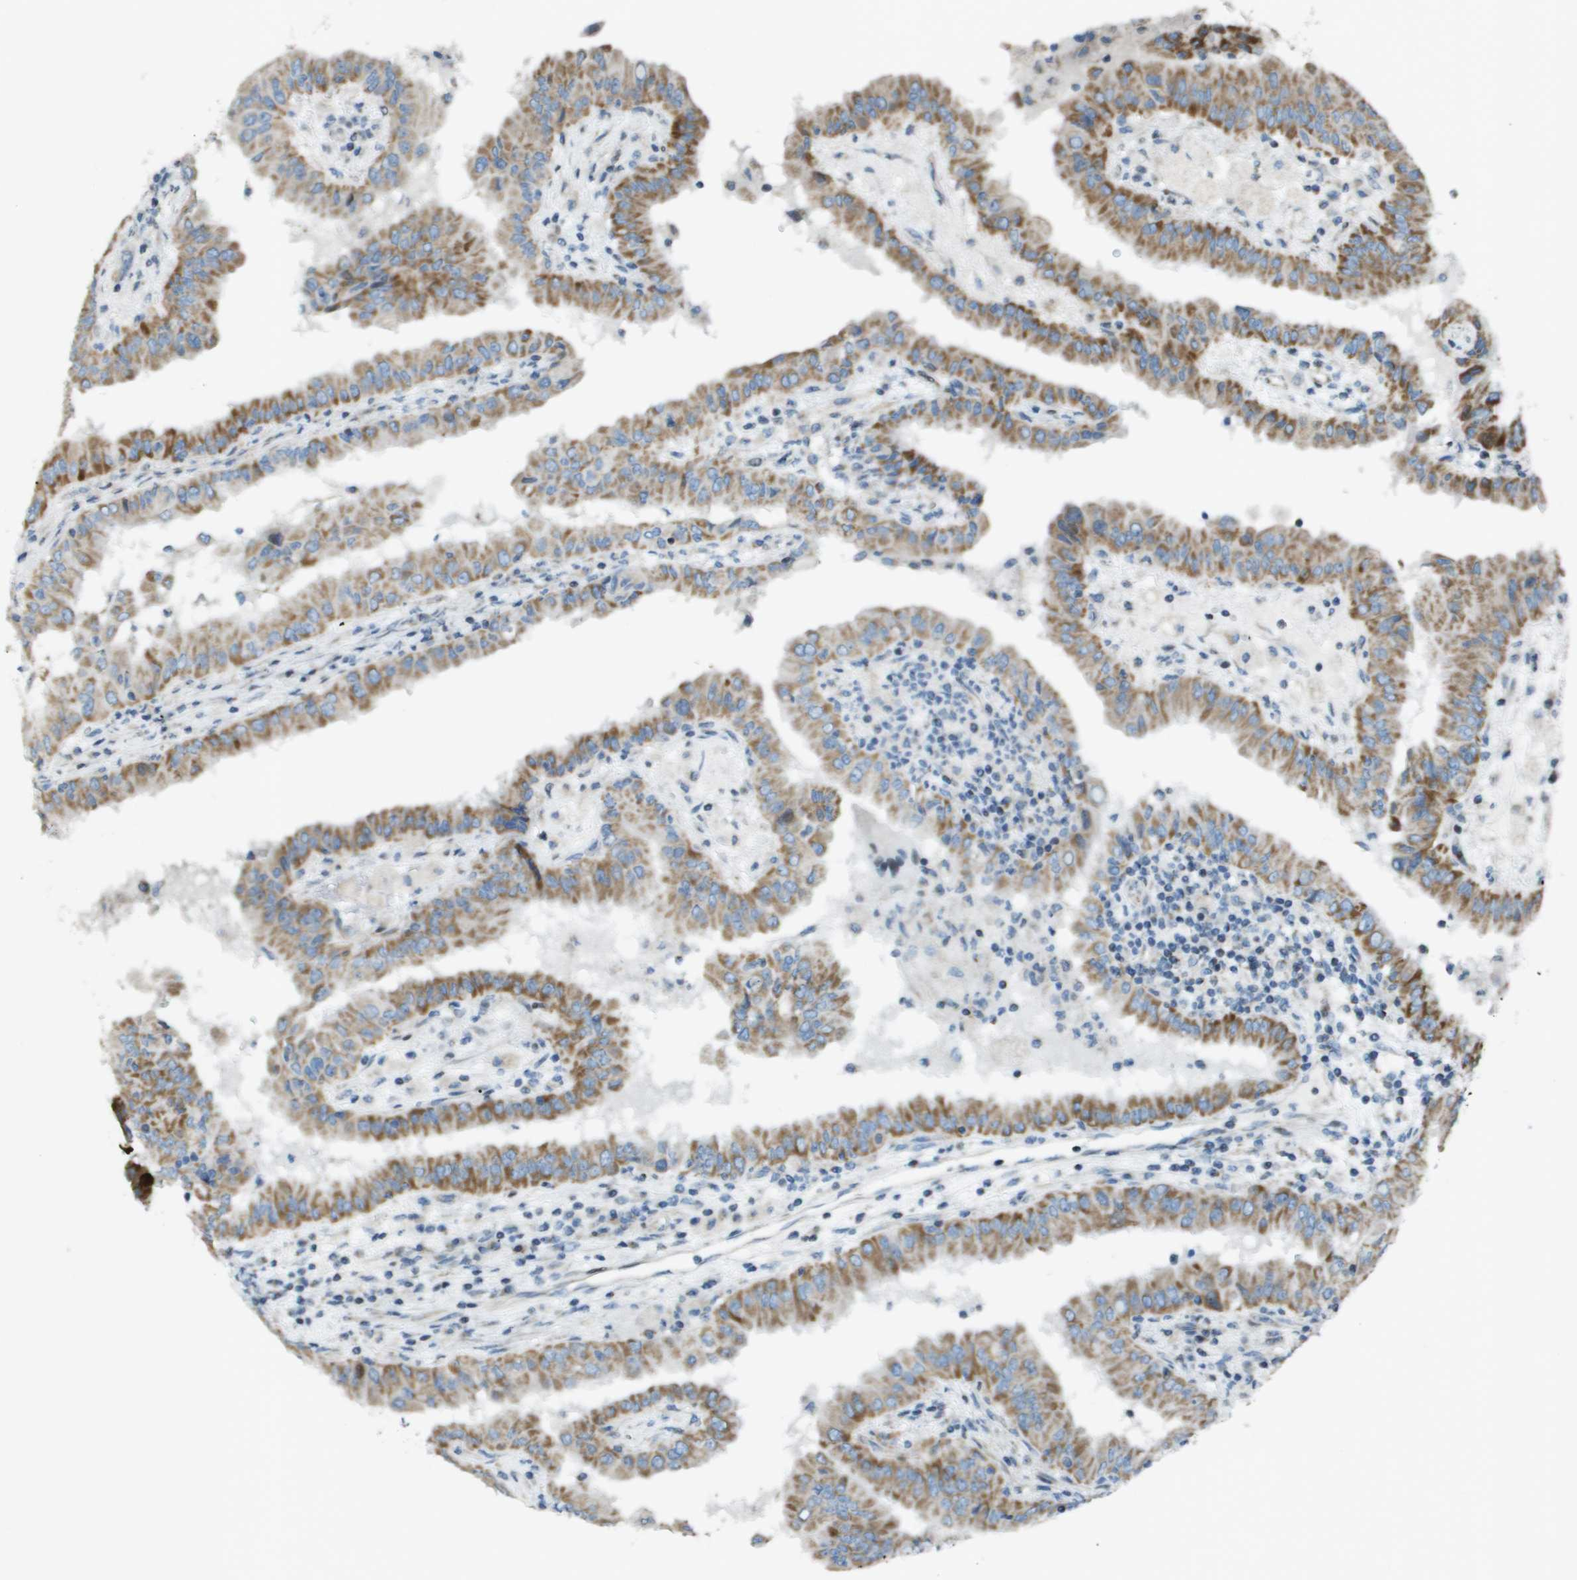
{"staining": {"intensity": "moderate", "quantity": ">75%", "location": "cytoplasmic/membranous"}, "tissue": "thyroid cancer", "cell_type": "Tumor cells", "image_type": "cancer", "snomed": [{"axis": "morphology", "description": "Papillary adenocarcinoma, NOS"}, {"axis": "topography", "description": "Thyroid gland"}], "caption": "IHC (DAB) staining of human thyroid papillary adenocarcinoma shows moderate cytoplasmic/membranous protein positivity in about >75% of tumor cells. (DAB (3,3'-diaminobenzidine) IHC, brown staining for protein, blue staining for nuclei).", "gene": "MGAT3", "patient": {"sex": "male", "age": 33}}